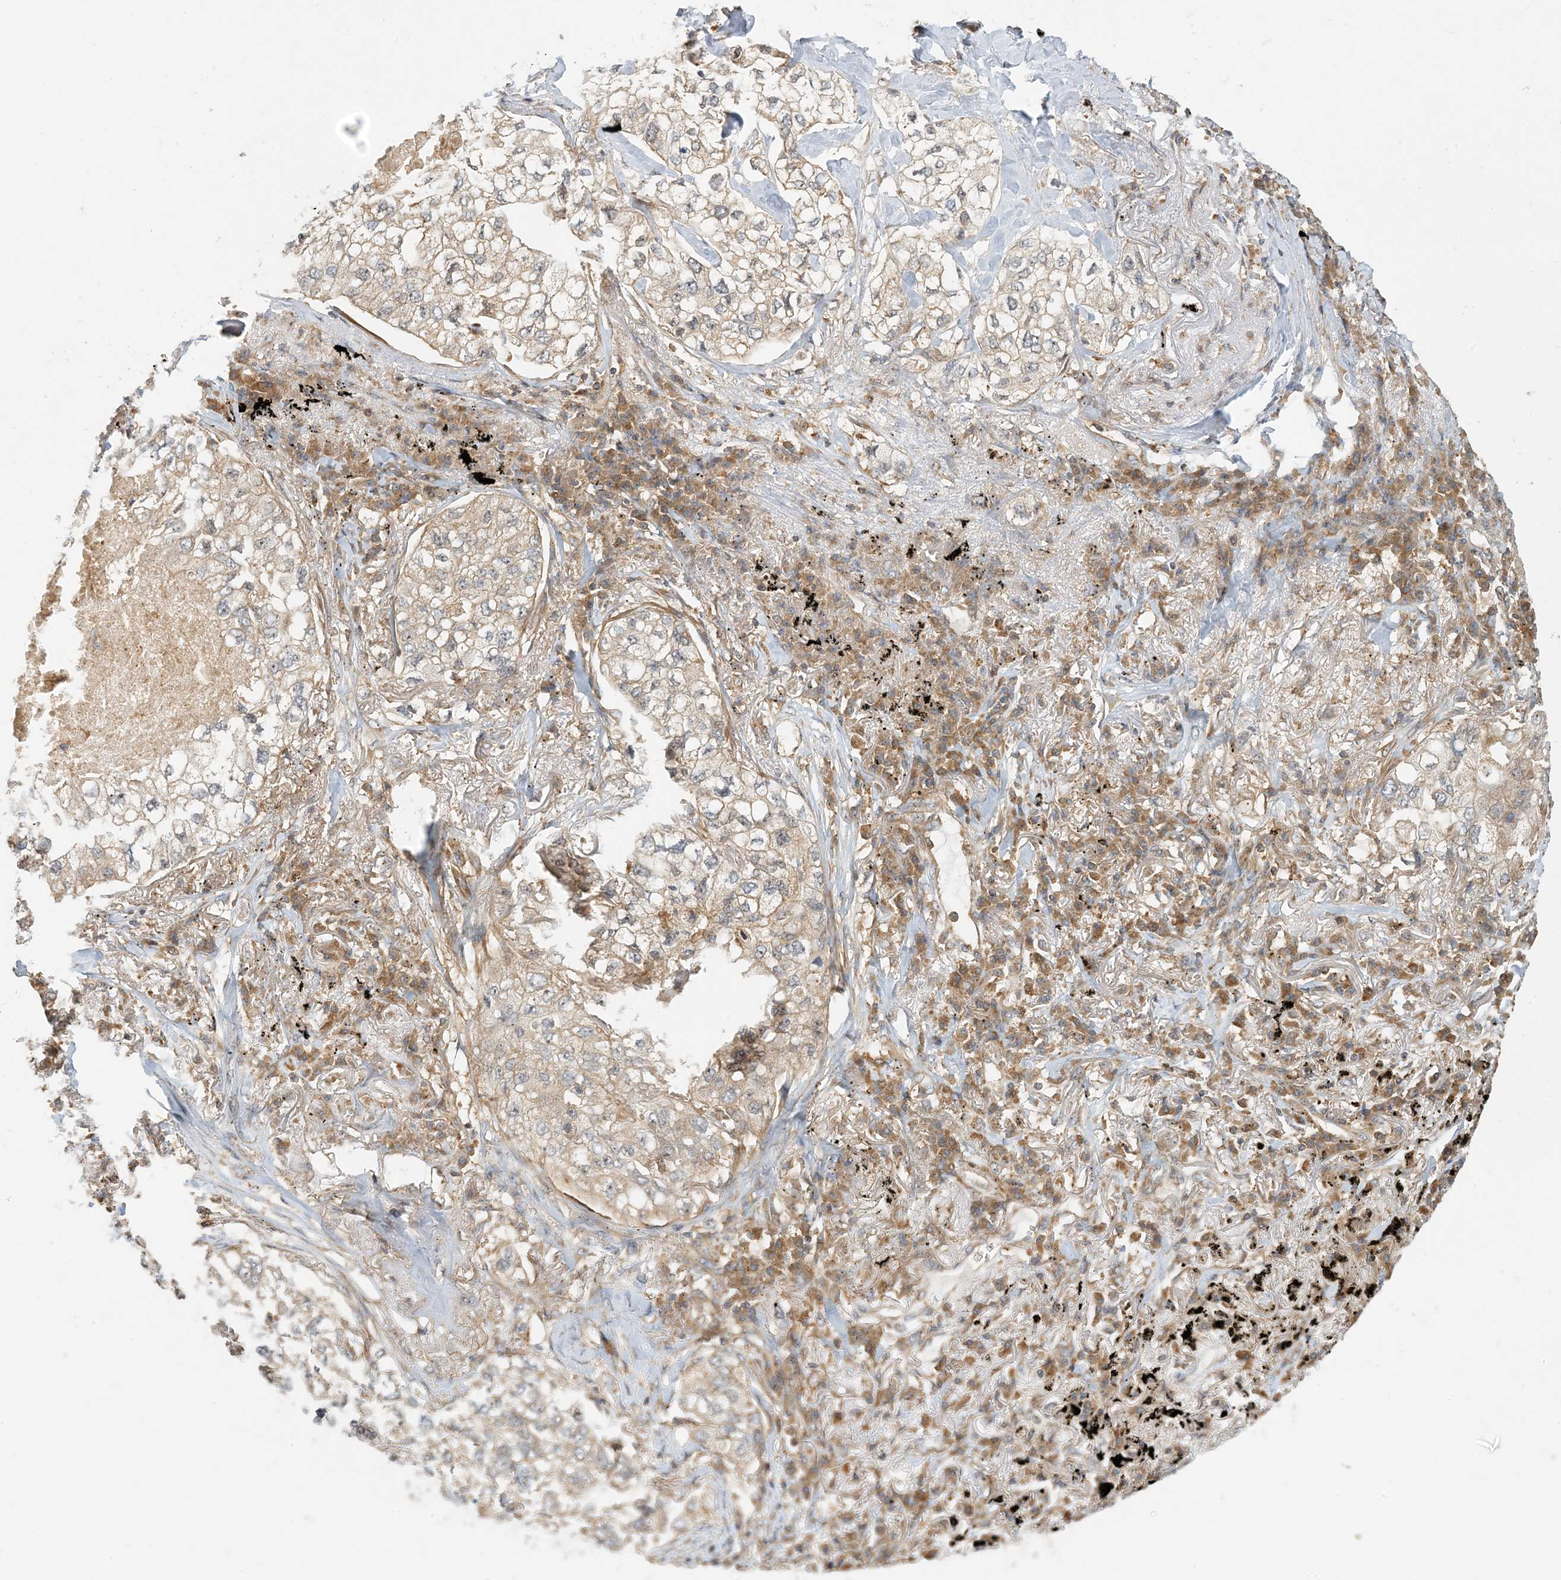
{"staining": {"intensity": "weak", "quantity": ">75%", "location": "cytoplasmic/membranous"}, "tissue": "lung cancer", "cell_type": "Tumor cells", "image_type": "cancer", "snomed": [{"axis": "morphology", "description": "Adenocarcinoma, NOS"}, {"axis": "topography", "description": "Lung"}], "caption": "Lung cancer tissue reveals weak cytoplasmic/membranous expression in approximately >75% of tumor cells, visualized by immunohistochemistry.", "gene": "COLEC11", "patient": {"sex": "male", "age": 65}}